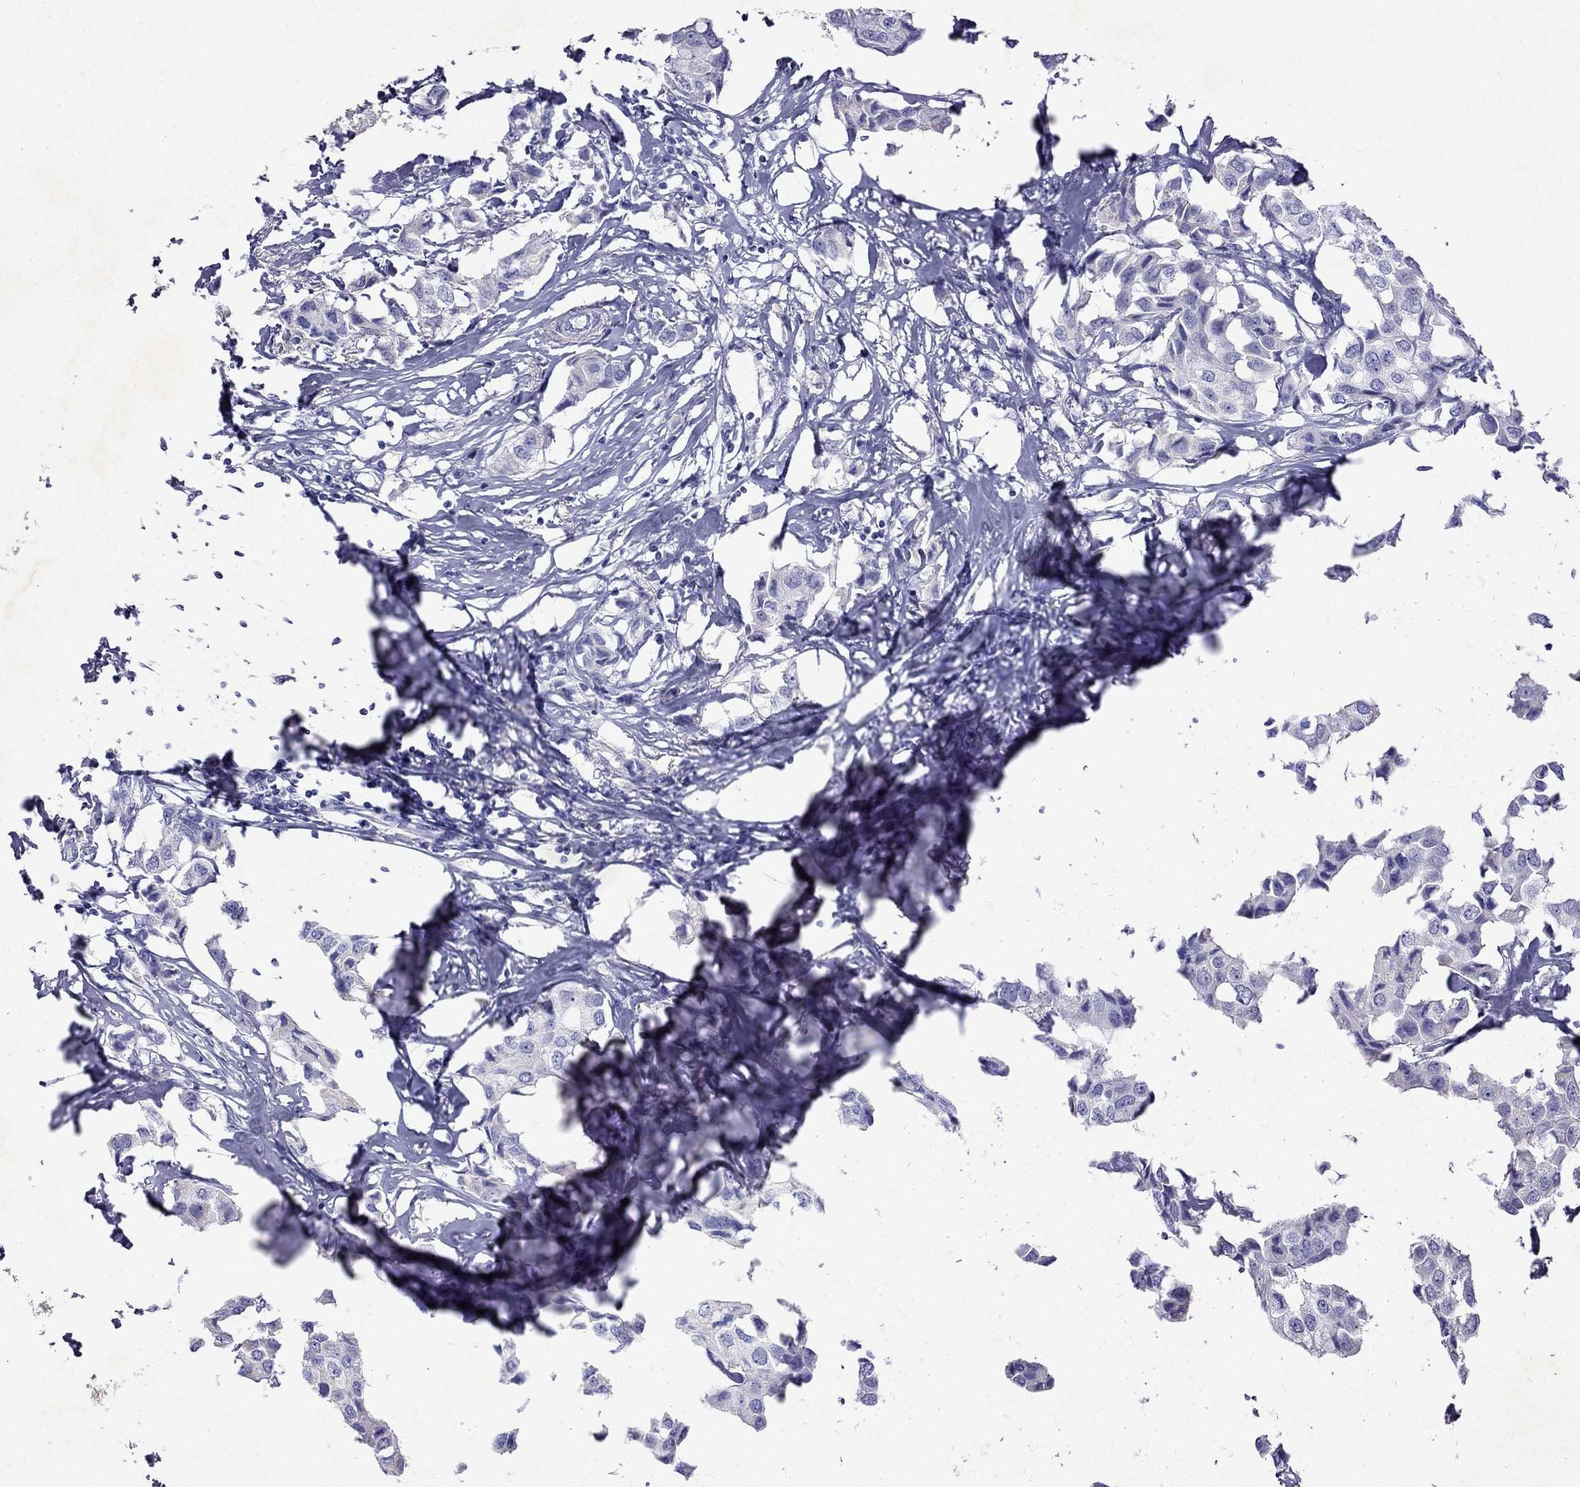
{"staining": {"intensity": "negative", "quantity": "none", "location": "none"}, "tissue": "breast cancer", "cell_type": "Tumor cells", "image_type": "cancer", "snomed": [{"axis": "morphology", "description": "Duct carcinoma"}, {"axis": "topography", "description": "Breast"}], "caption": "Human breast cancer stained for a protein using immunohistochemistry (IHC) reveals no positivity in tumor cells.", "gene": "TDRD1", "patient": {"sex": "female", "age": 80}}